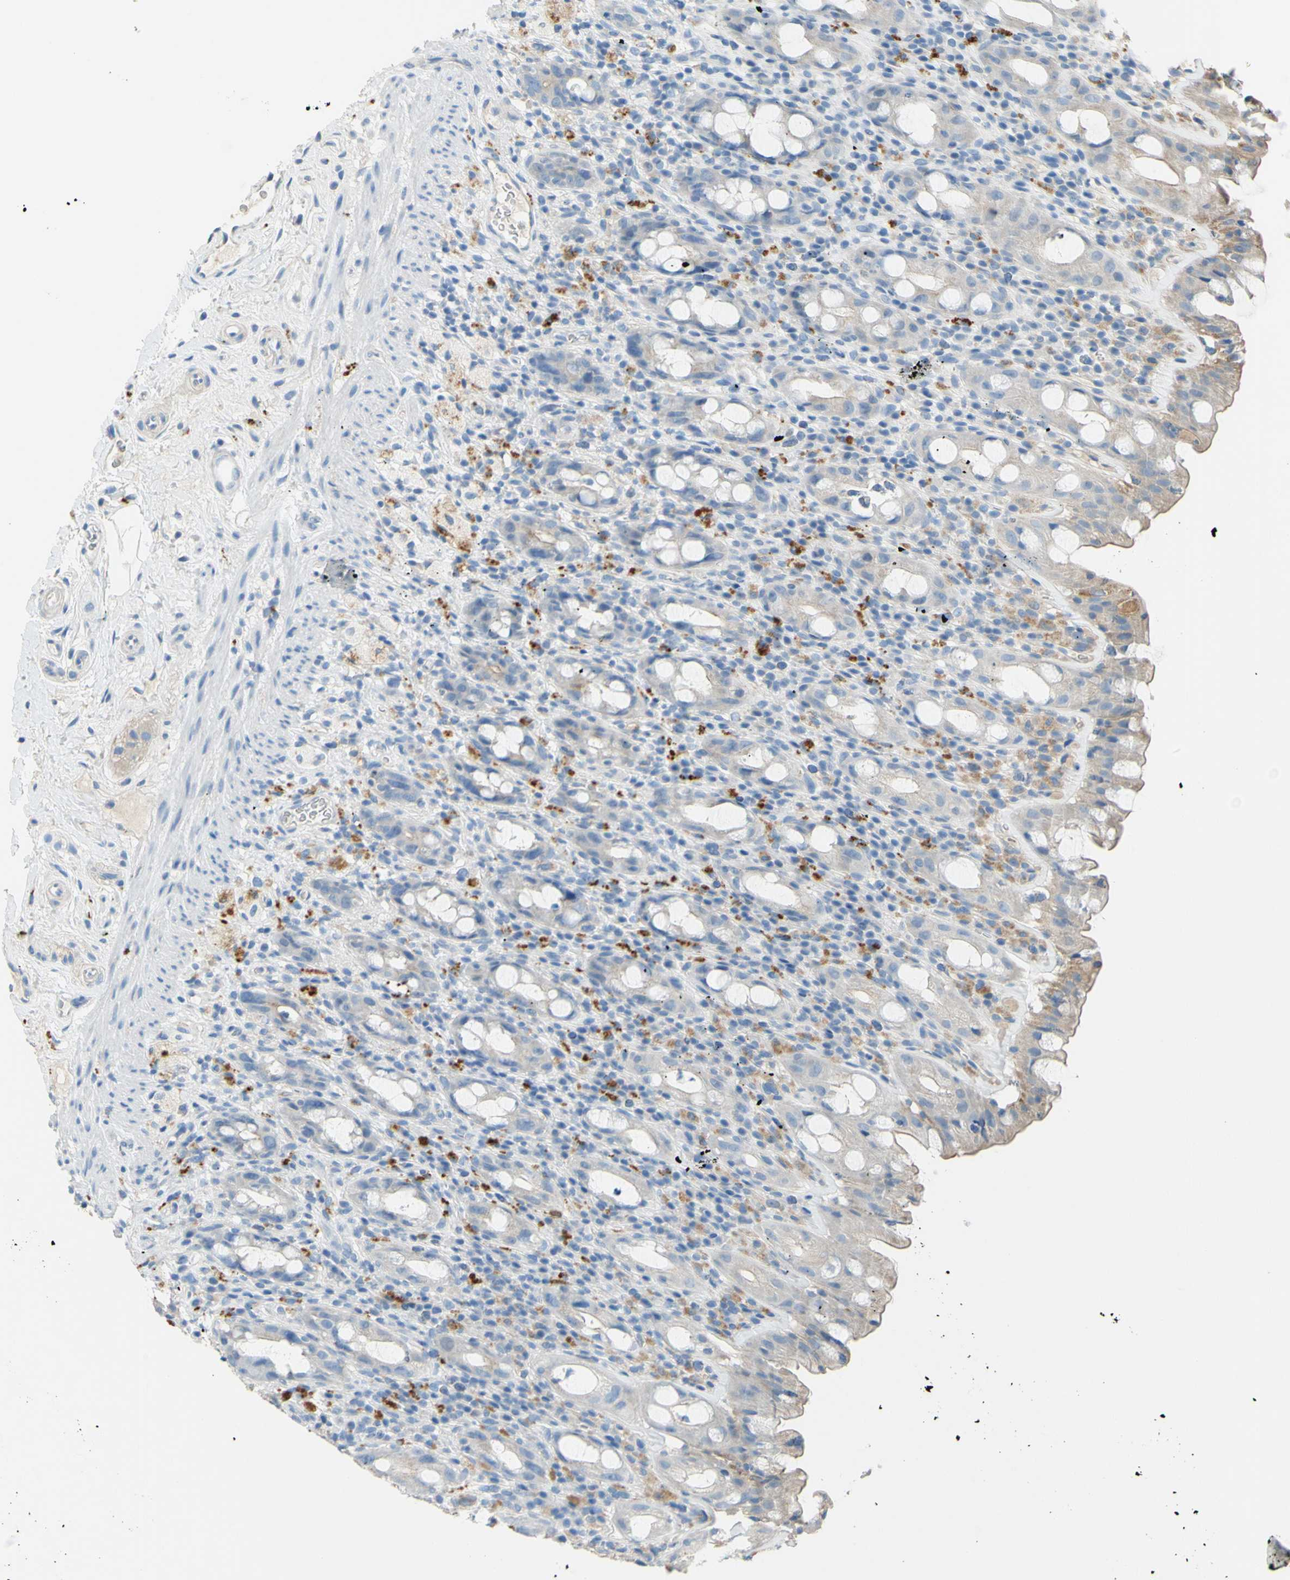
{"staining": {"intensity": "weak", "quantity": "25%-75%", "location": "cytoplasmic/membranous"}, "tissue": "rectum", "cell_type": "Glandular cells", "image_type": "normal", "snomed": [{"axis": "morphology", "description": "Normal tissue, NOS"}, {"axis": "topography", "description": "Rectum"}], "caption": "Approximately 25%-75% of glandular cells in normal human rectum reveal weak cytoplasmic/membranous protein expression as visualized by brown immunohistochemical staining.", "gene": "CDH10", "patient": {"sex": "male", "age": 44}}